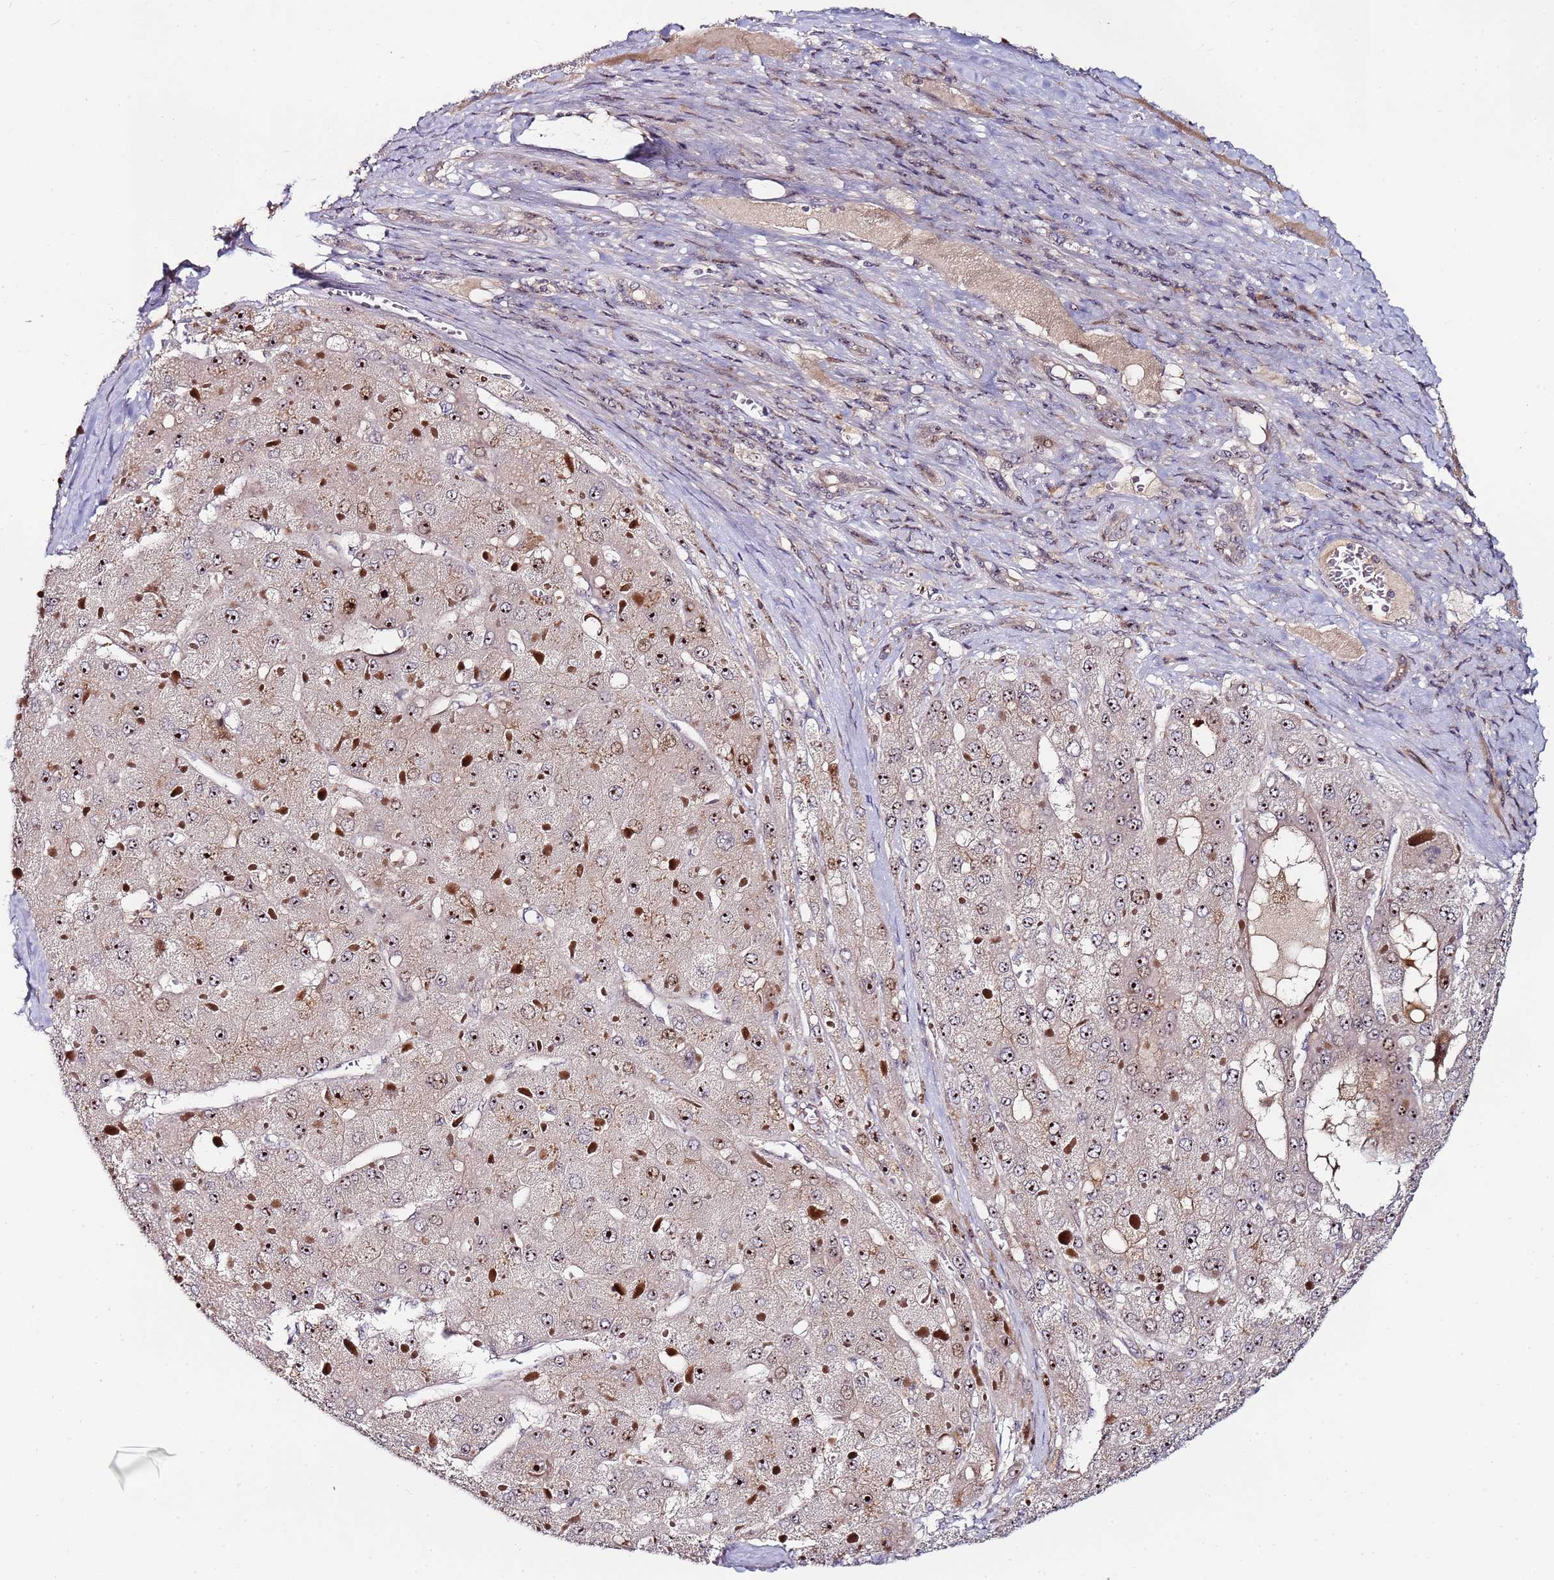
{"staining": {"intensity": "moderate", "quantity": ">75%", "location": "nuclear"}, "tissue": "liver cancer", "cell_type": "Tumor cells", "image_type": "cancer", "snomed": [{"axis": "morphology", "description": "Carcinoma, Hepatocellular, NOS"}, {"axis": "topography", "description": "Liver"}], "caption": "Protein analysis of liver cancer tissue demonstrates moderate nuclear positivity in approximately >75% of tumor cells. (DAB IHC, brown staining for protein, blue staining for nuclei).", "gene": "KRI1", "patient": {"sex": "female", "age": 73}}